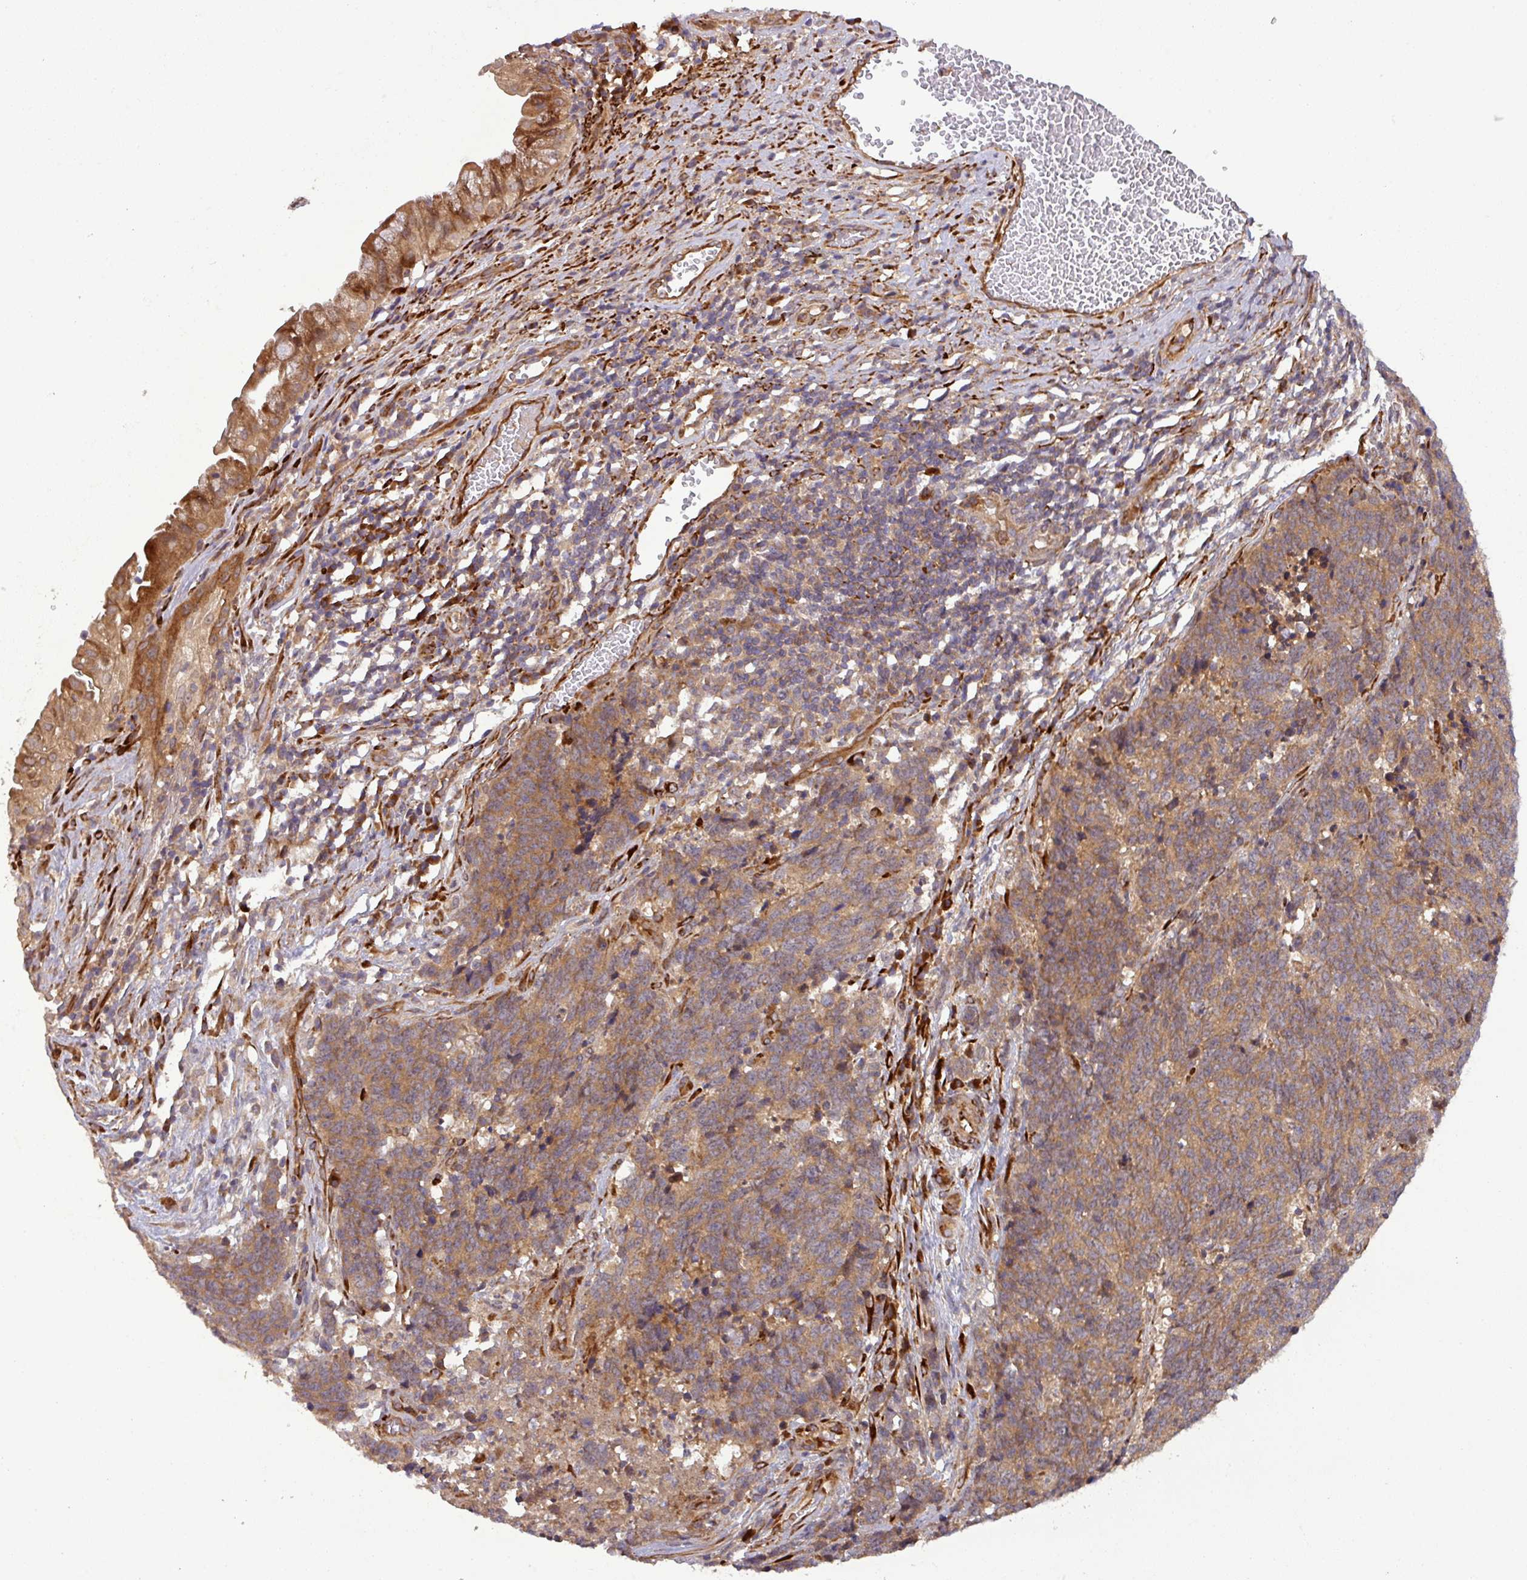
{"staining": {"intensity": "moderate", "quantity": ">75%", "location": "cytoplasmic/membranous"}, "tissue": "cervical cancer", "cell_type": "Tumor cells", "image_type": "cancer", "snomed": [{"axis": "morphology", "description": "Squamous cell carcinoma, NOS"}, {"axis": "topography", "description": "Cervix"}], "caption": "The micrograph displays immunohistochemical staining of cervical squamous cell carcinoma. There is moderate cytoplasmic/membranous positivity is seen in about >75% of tumor cells. (brown staining indicates protein expression, while blue staining denotes nuclei).", "gene": "ART1", "patient": {"sex": "female", "age": 29}}